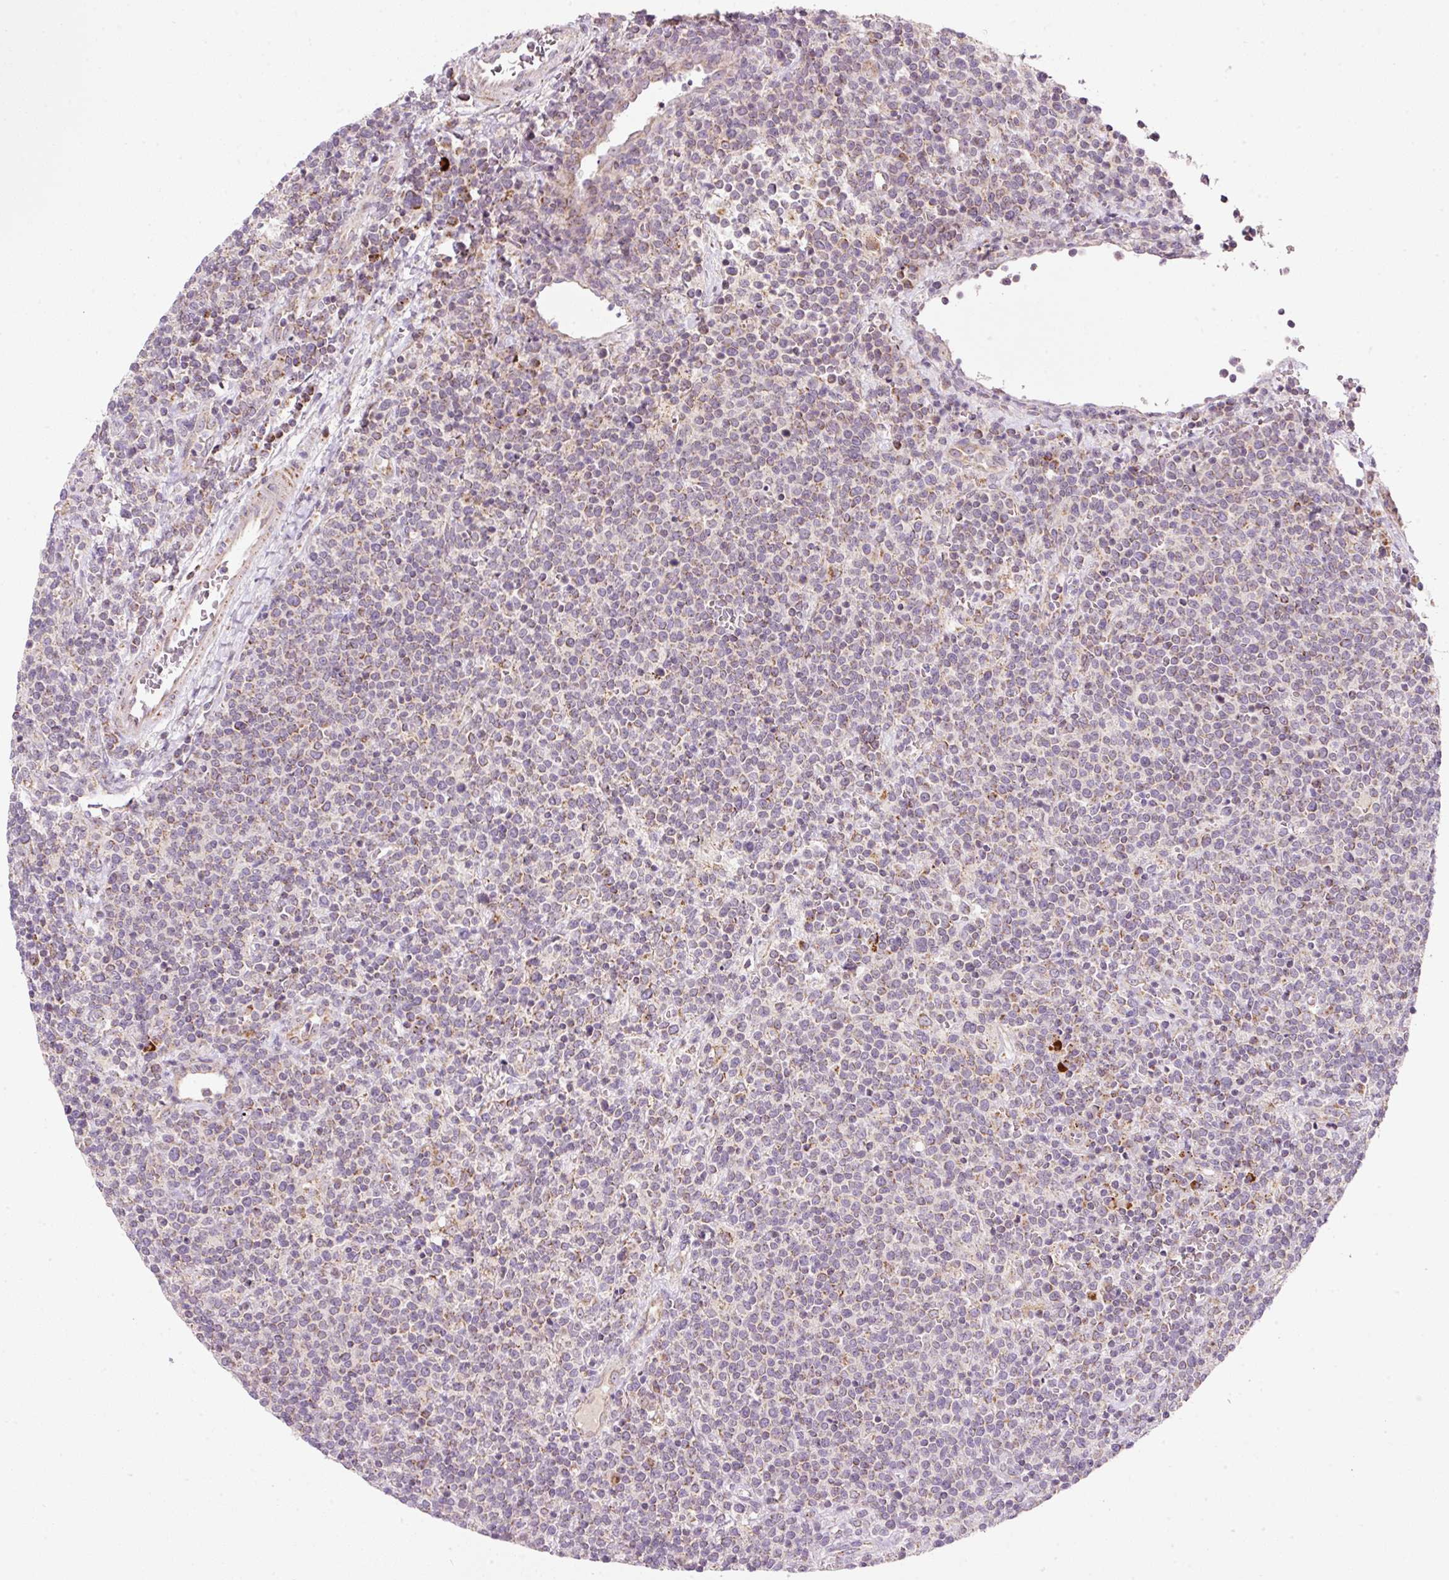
{"staining": {"intensity": "moderate", "quantity": ">75%", "location": "cytoplasmic/membranous"}, "tissue": "lymphoma", "cell_type": "Tumor cells", "image_type": "cancer", "snomed": [{"axis": "morphology", "description": "Malignant lymphoma, non-Hodgkin's type, High grade"}, {"axis": "topography", "description": "Lymph node"}], "caption": "Immunohistochemical staining of human lymphoma displays medium levels of moderate cytoplasmic/membranous protein positivity in about >75% of tumor cells.", "gene": "FAM78B", "patient": {"sex": "male", "age": 61}}